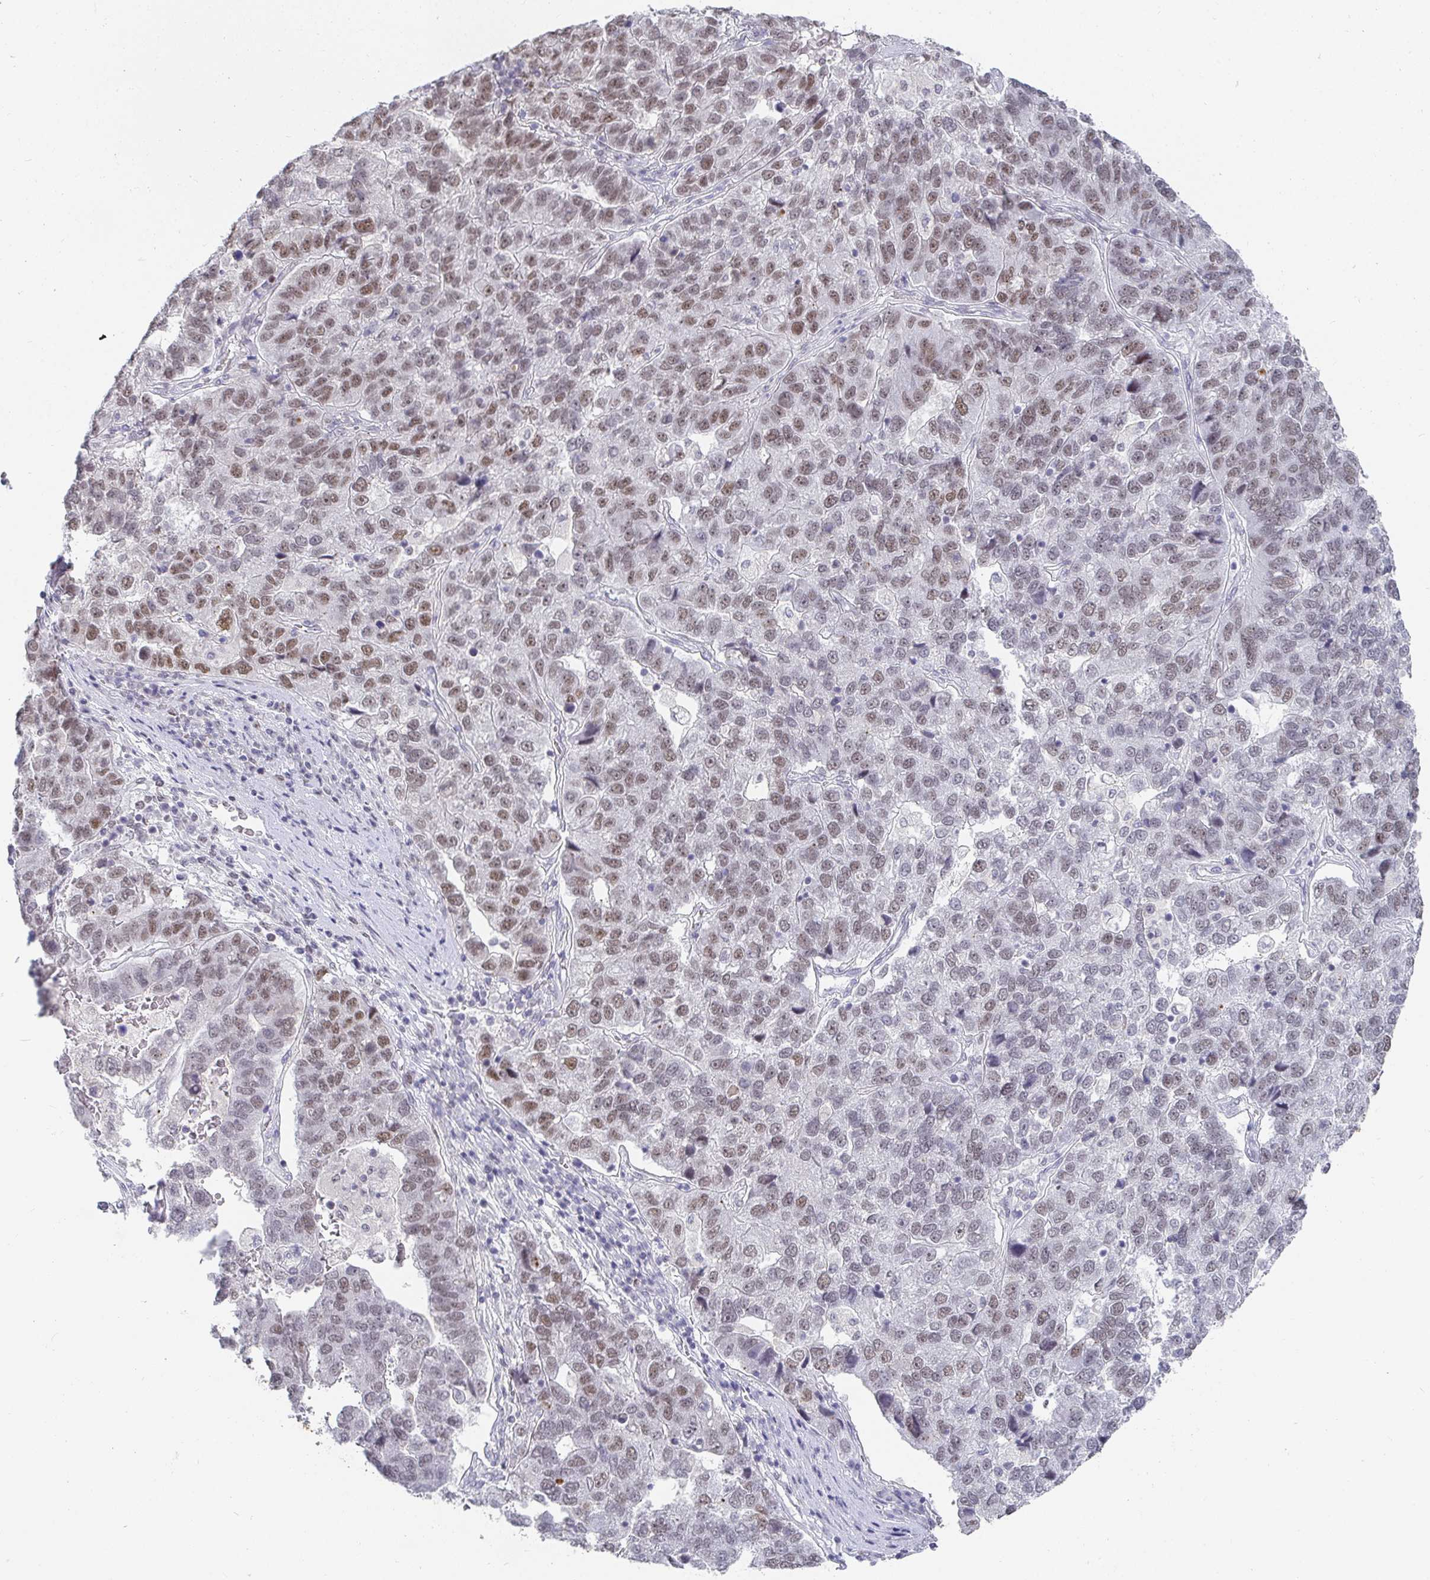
{"staining": {"intensity": "weak", "quantity": "25%-75%", "location": "nuclear"}, "tissue": "pancreatic cancer", "cell_type": "Tumor cells", "image_type": "cancer", "snomed": [{"axis": "morphology", "description": "Adenocarcinoma, NOS"}, {"axis": "topography", "description": "Pancreas"}], "caption": "Adenocarcinoma (pancreatic) tissue displays weak nuclear expression in about 25%-75% of tumor cells, visualized by immunohistochemistry.", "gene": "RCOR1", "patient": {"sex": "female", "age": 61}}